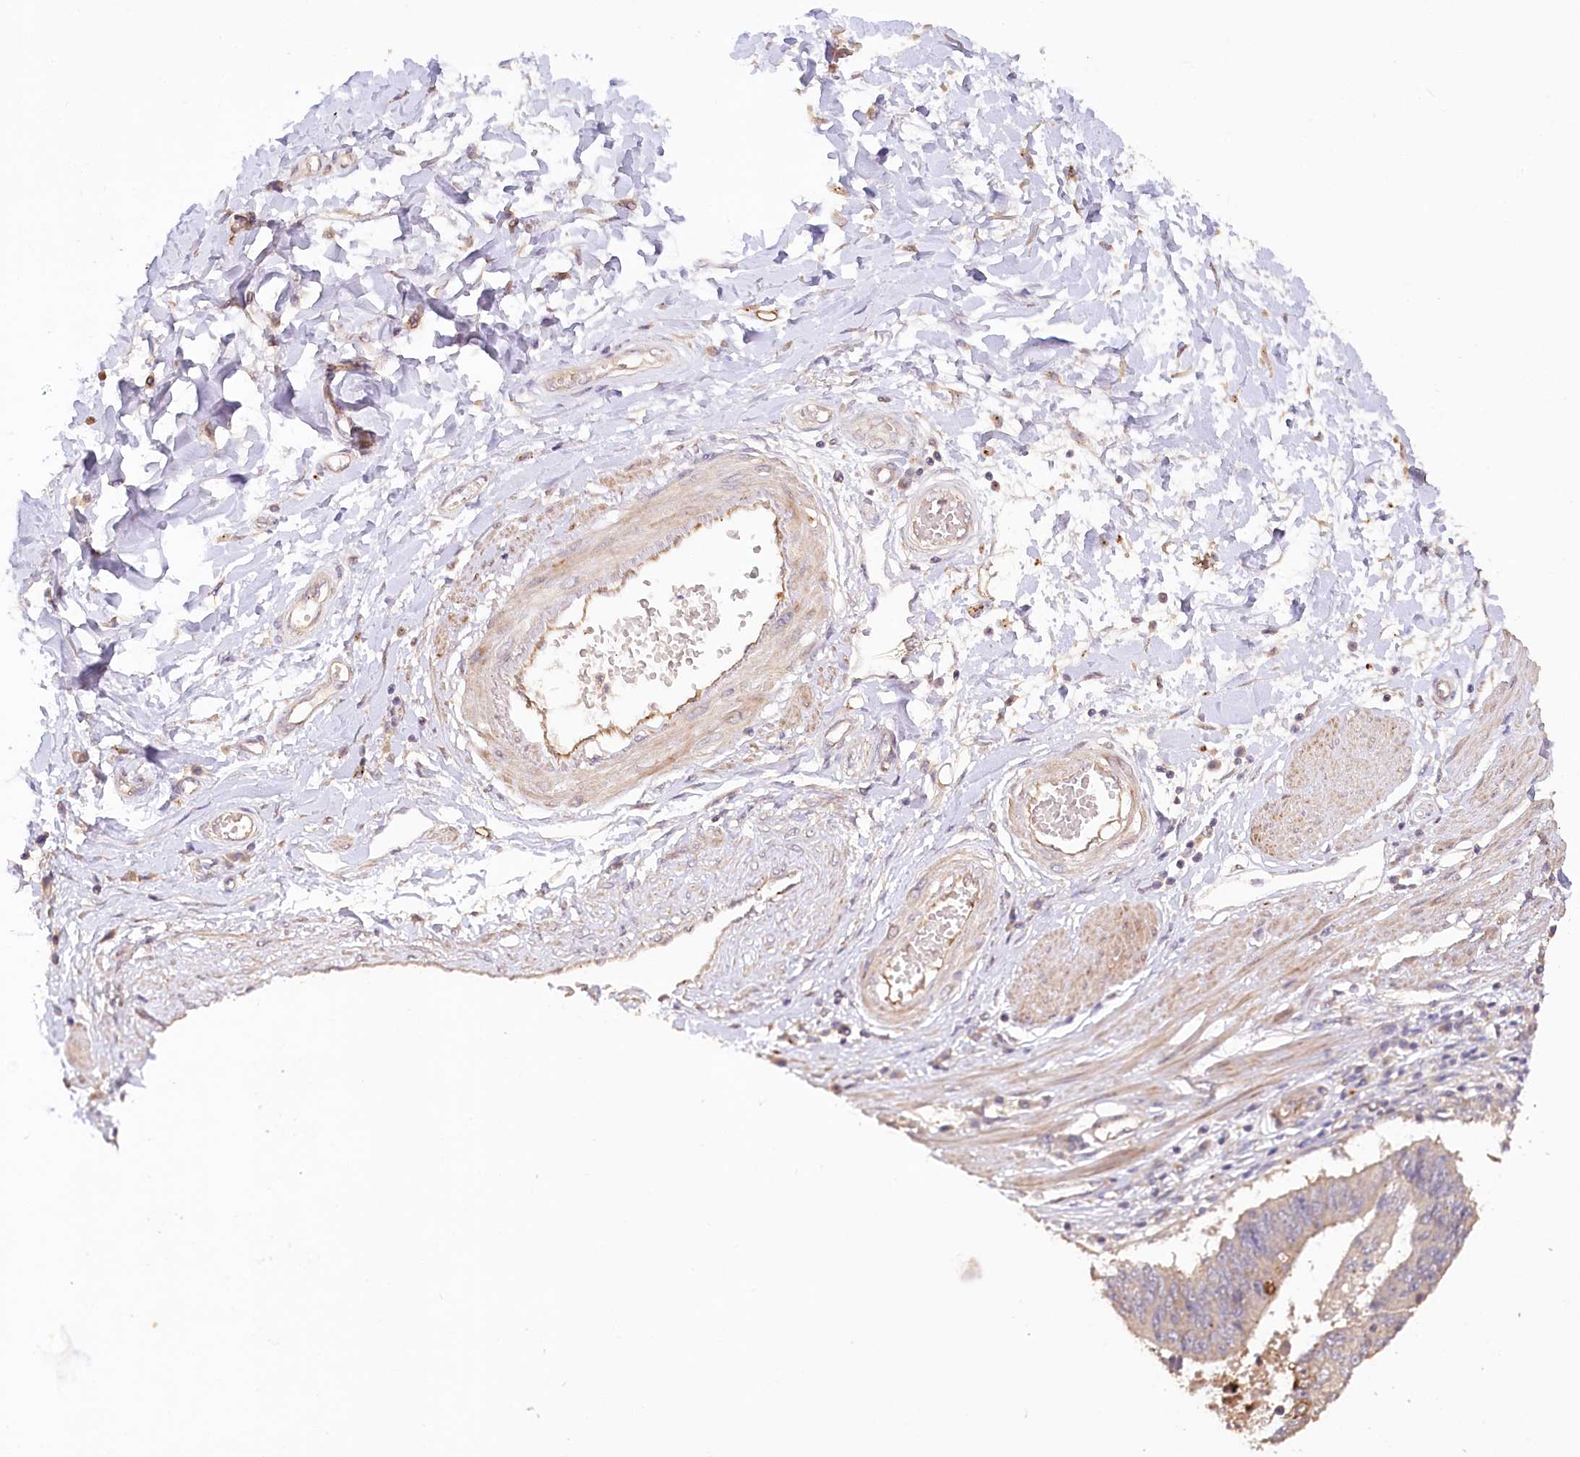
{"staining": {"intensity": "moderate", "quantity": "<25%", "location": "cytoplasmic/membranous"}, "tissue": "stomach cancer", "cell_type": "Tumor cells", "image_type": "cancer", "snomed": [{"axis": "morphology", "description": "Adenocarcinoma, NOS"}, {"axis": "topography", "description": "Stomach"}], "caption": "An IHC photomicrograph of tumor tissue is shown. Protein staining in brown highlights moderate cytoplasmic/membranous positivity in stomach cancer within tumor cells.", "gene": "IRAK1BP1", "patient": {"sex": "male", "age": 59}}